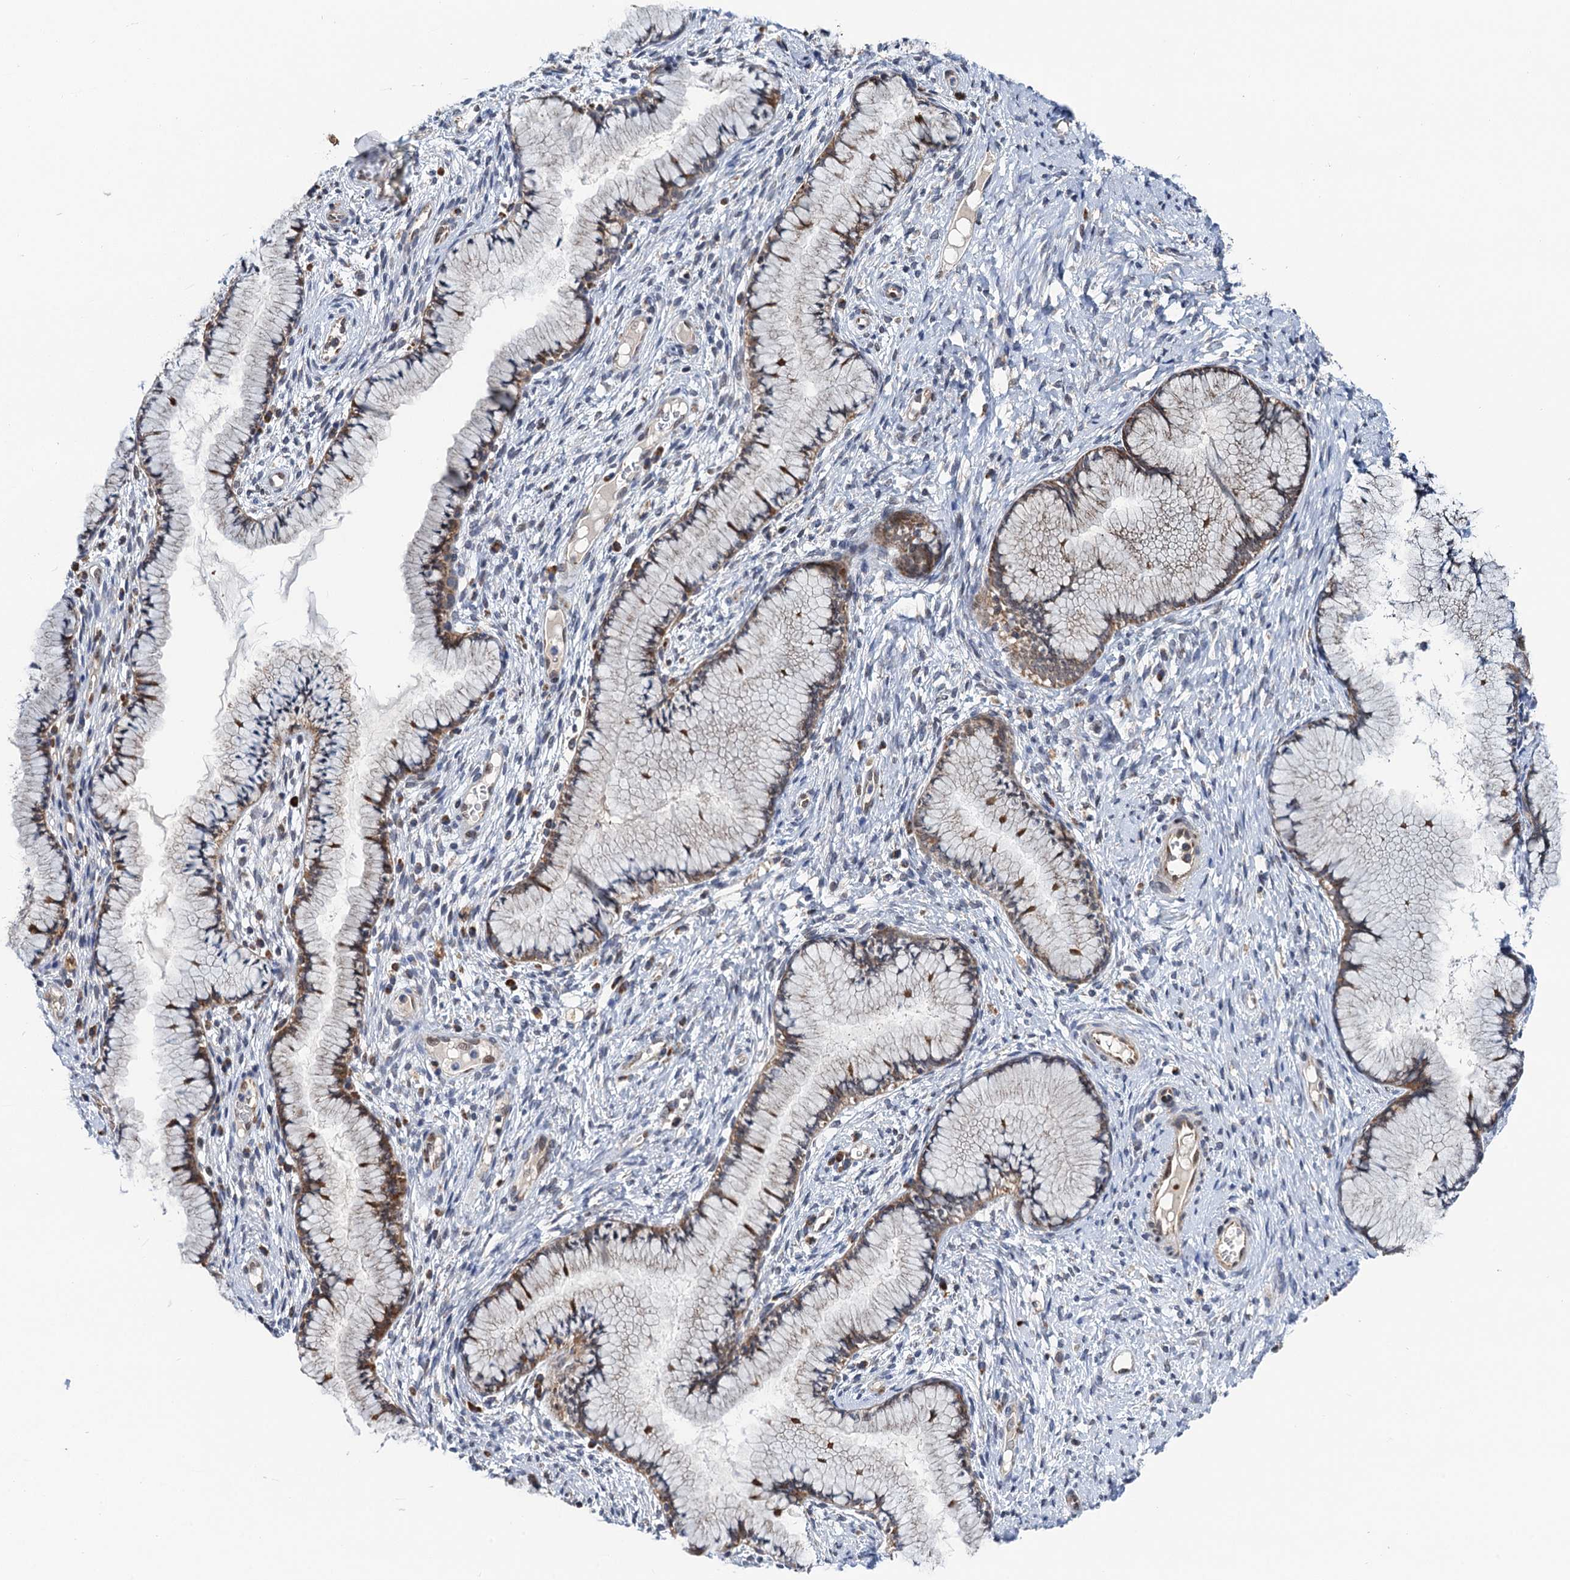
{"staining": {"intensity": "moderate", "quantity": "25%-75%", "location": "cytoplasmic/membranous"}, "tissue": "cervix", "cell_type": "Glandular cells", "image_type": "normal", "snomed": [{"axis": "morphology", "description": "Normal tissue, NOS"}, {"axis": "topography", "description": "Cervix"}], "caption": "Cervix was stained to show a protein in brown. There is medium levels of moderate cytoplasmic/membranous expression in about 25%-75% of glandular cells. (Stains: DAB in brown, nuclei in blue, Microscopy: brightfield microscopy at high magnification).", "gene": "CMPK2", "patient": {"sex": "female", "age": 42}}